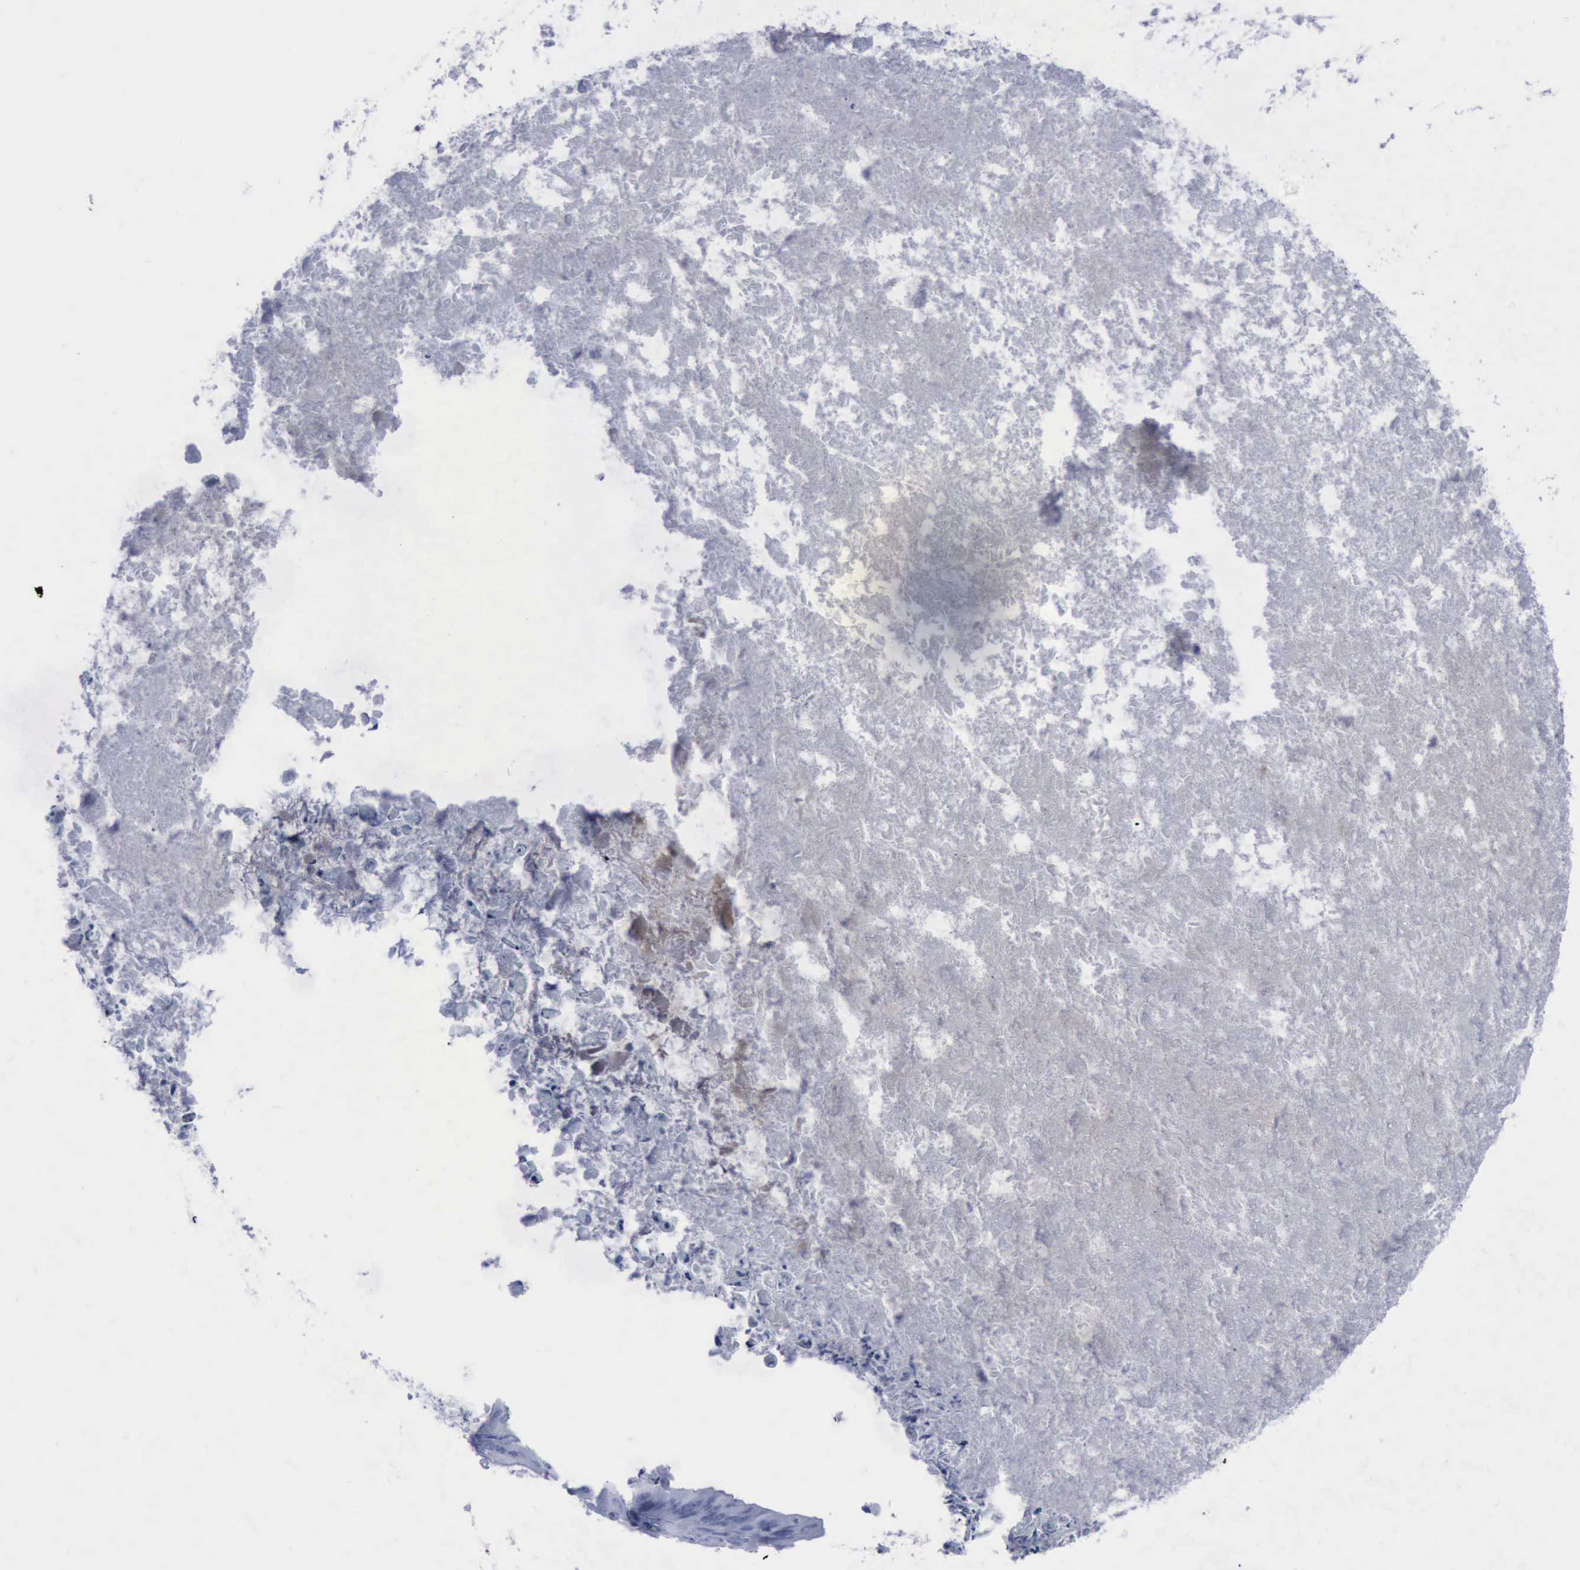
{"staining": {"intensity": "negative", "quantity": "none", "location": "none"}, "tissue": "ovarian cancer", "cell_type": "Tumor cells", "image_type": "cancer", "snomed": [{"axis": "morphology", "description": "Cystadenocarcinoma, mucinous, NOS"}, {"axis": "topography", "description": "Ovary"}], "caption": "A photomicrograph of ovarian cancer stained for a protein displays no brown staining in tumor cells.", "gene": "NGFR", "patient": {"sex": "female", "age": 37}}